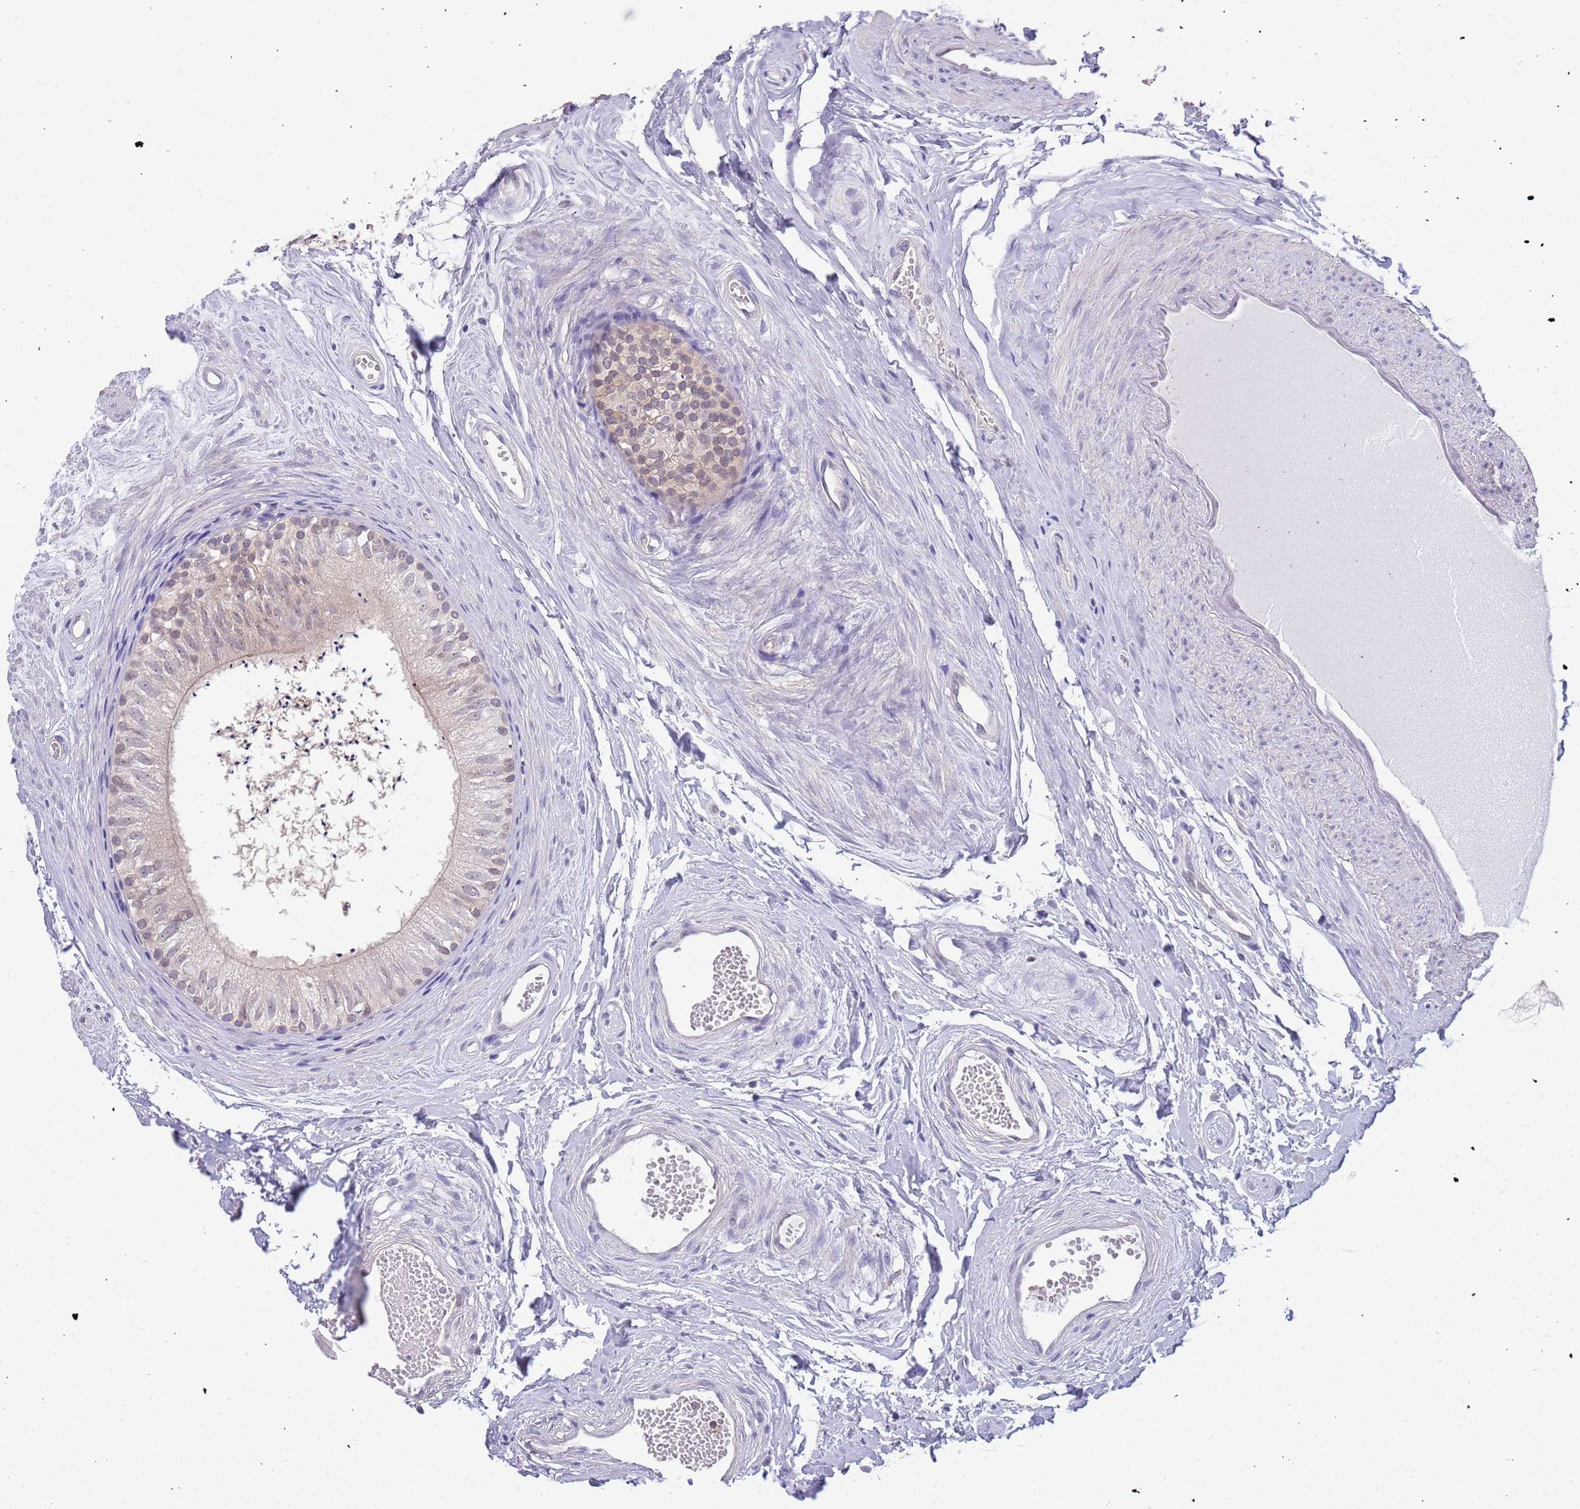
{"staining": {"intensity": "weak", "quantity": "25%-75%", "location": "cytoplasmic/membranous,nuclear"}, "tissue": "epididymis", "cell_type": "Glandular cells", "image_type": "normal", "snomed": [{"axis": "morphology", "description": "Normal tissue, NOS"}, {"axis": "topography", "description": "Epididymis"}], "caption": "A brown stain highlights weak cytoplasmic/membranous,nuclear expression of a protein in glandular cells of normal epididymis. Using DAB (brown) and hematoxylin (blue) stains, captured at high magnification using brightfield microscopy.", "gene": "AP5S1", "patient": {"sex": "male", "age": 56}}